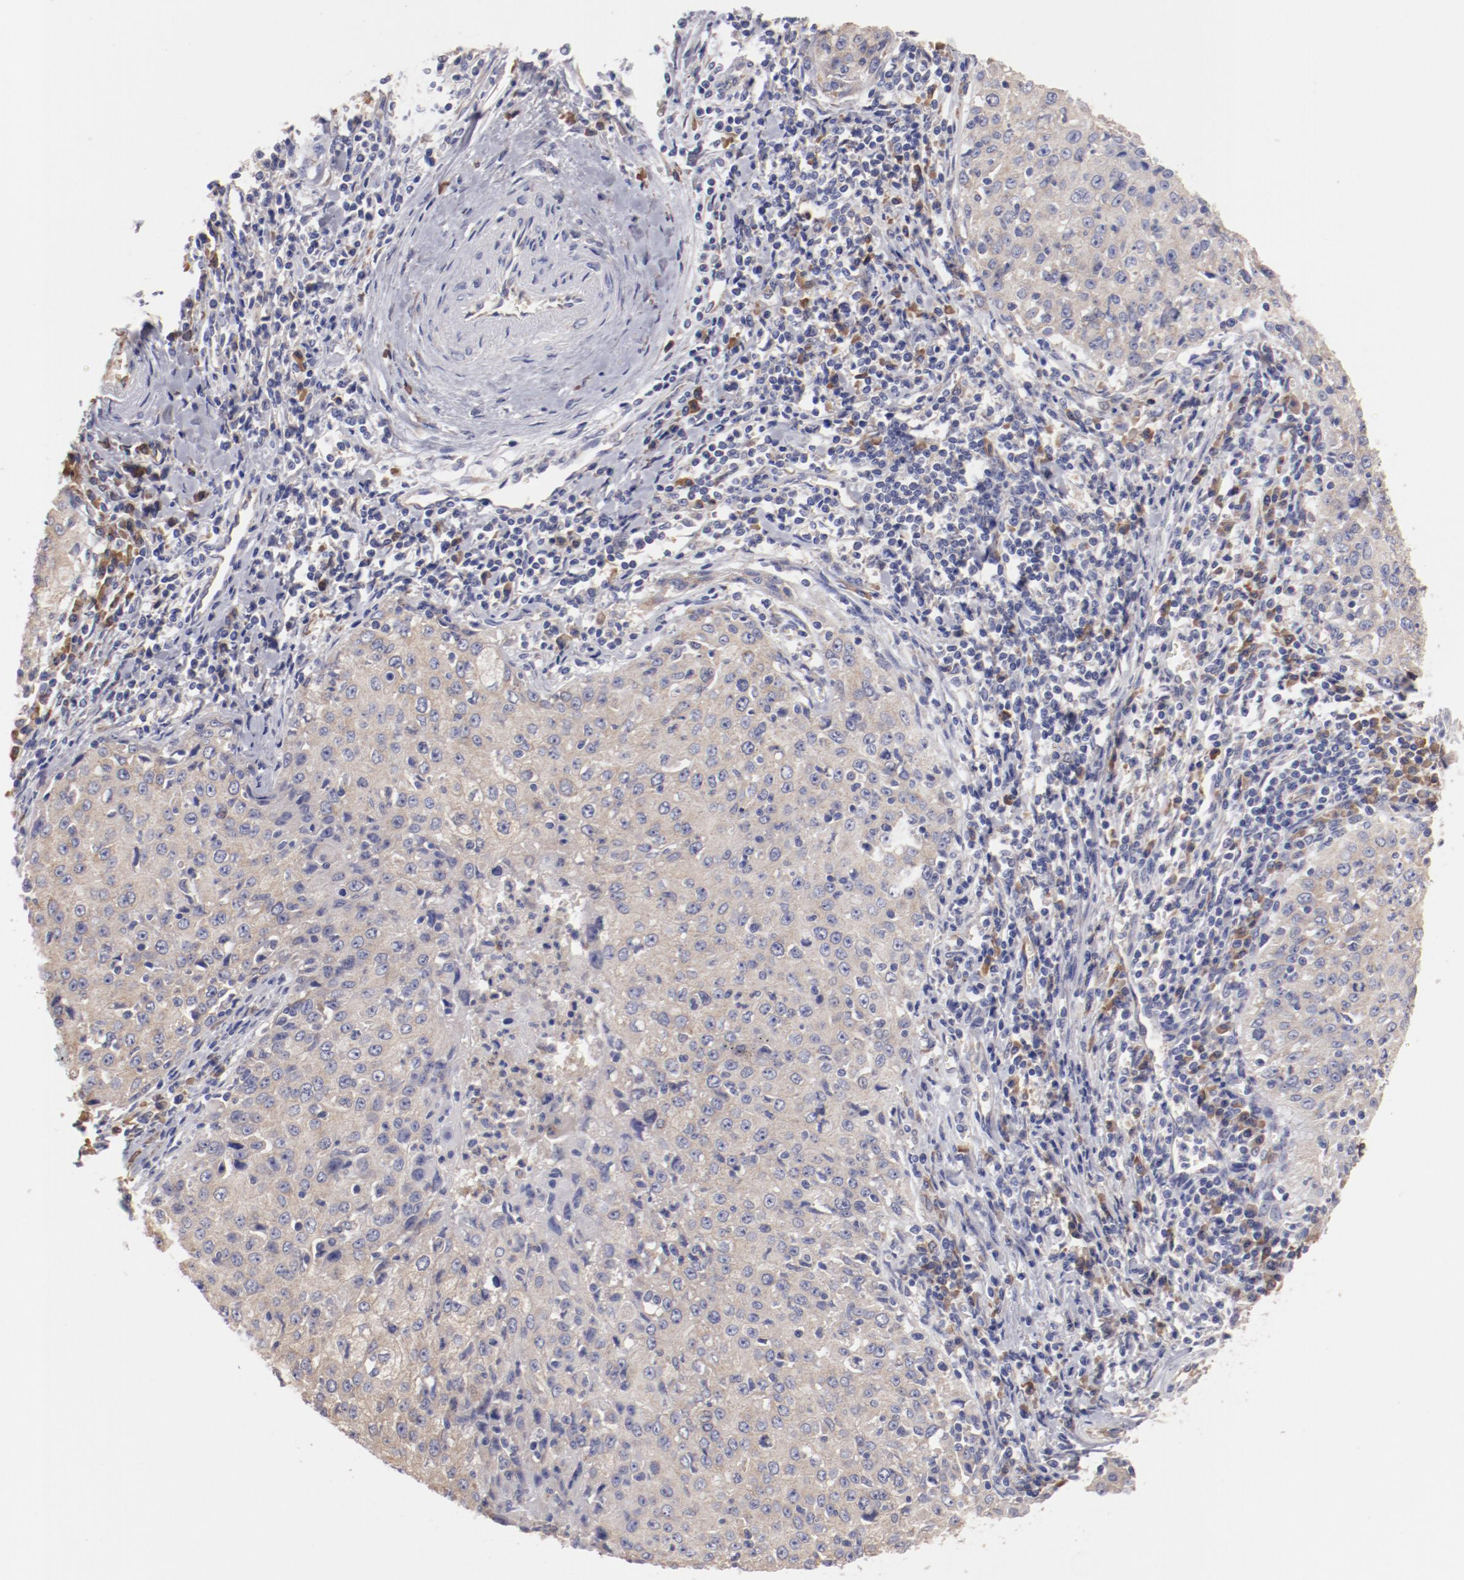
{"staining": {"intensity": "weak", "quantity": "25%-75%", "location": "cytoplasmic/membranous"}, "tissue": "cervical cancer", "cell_type": "Tumor cells", "image_type": "cancer", "snomed": [{"axis": "morphology", "description": "Squamous cell carcinoma, NOS"}, {"axis": "topography", "description": "Cervix"}], "caption": "Immunohistochemistry of human cervical cancer shows low levels of weak cytoplasmic/membranous staining in about 25%-75% of tumor cells.", "gene": "ENTPD5", "patient": {"sex": "female", "age": 27}}